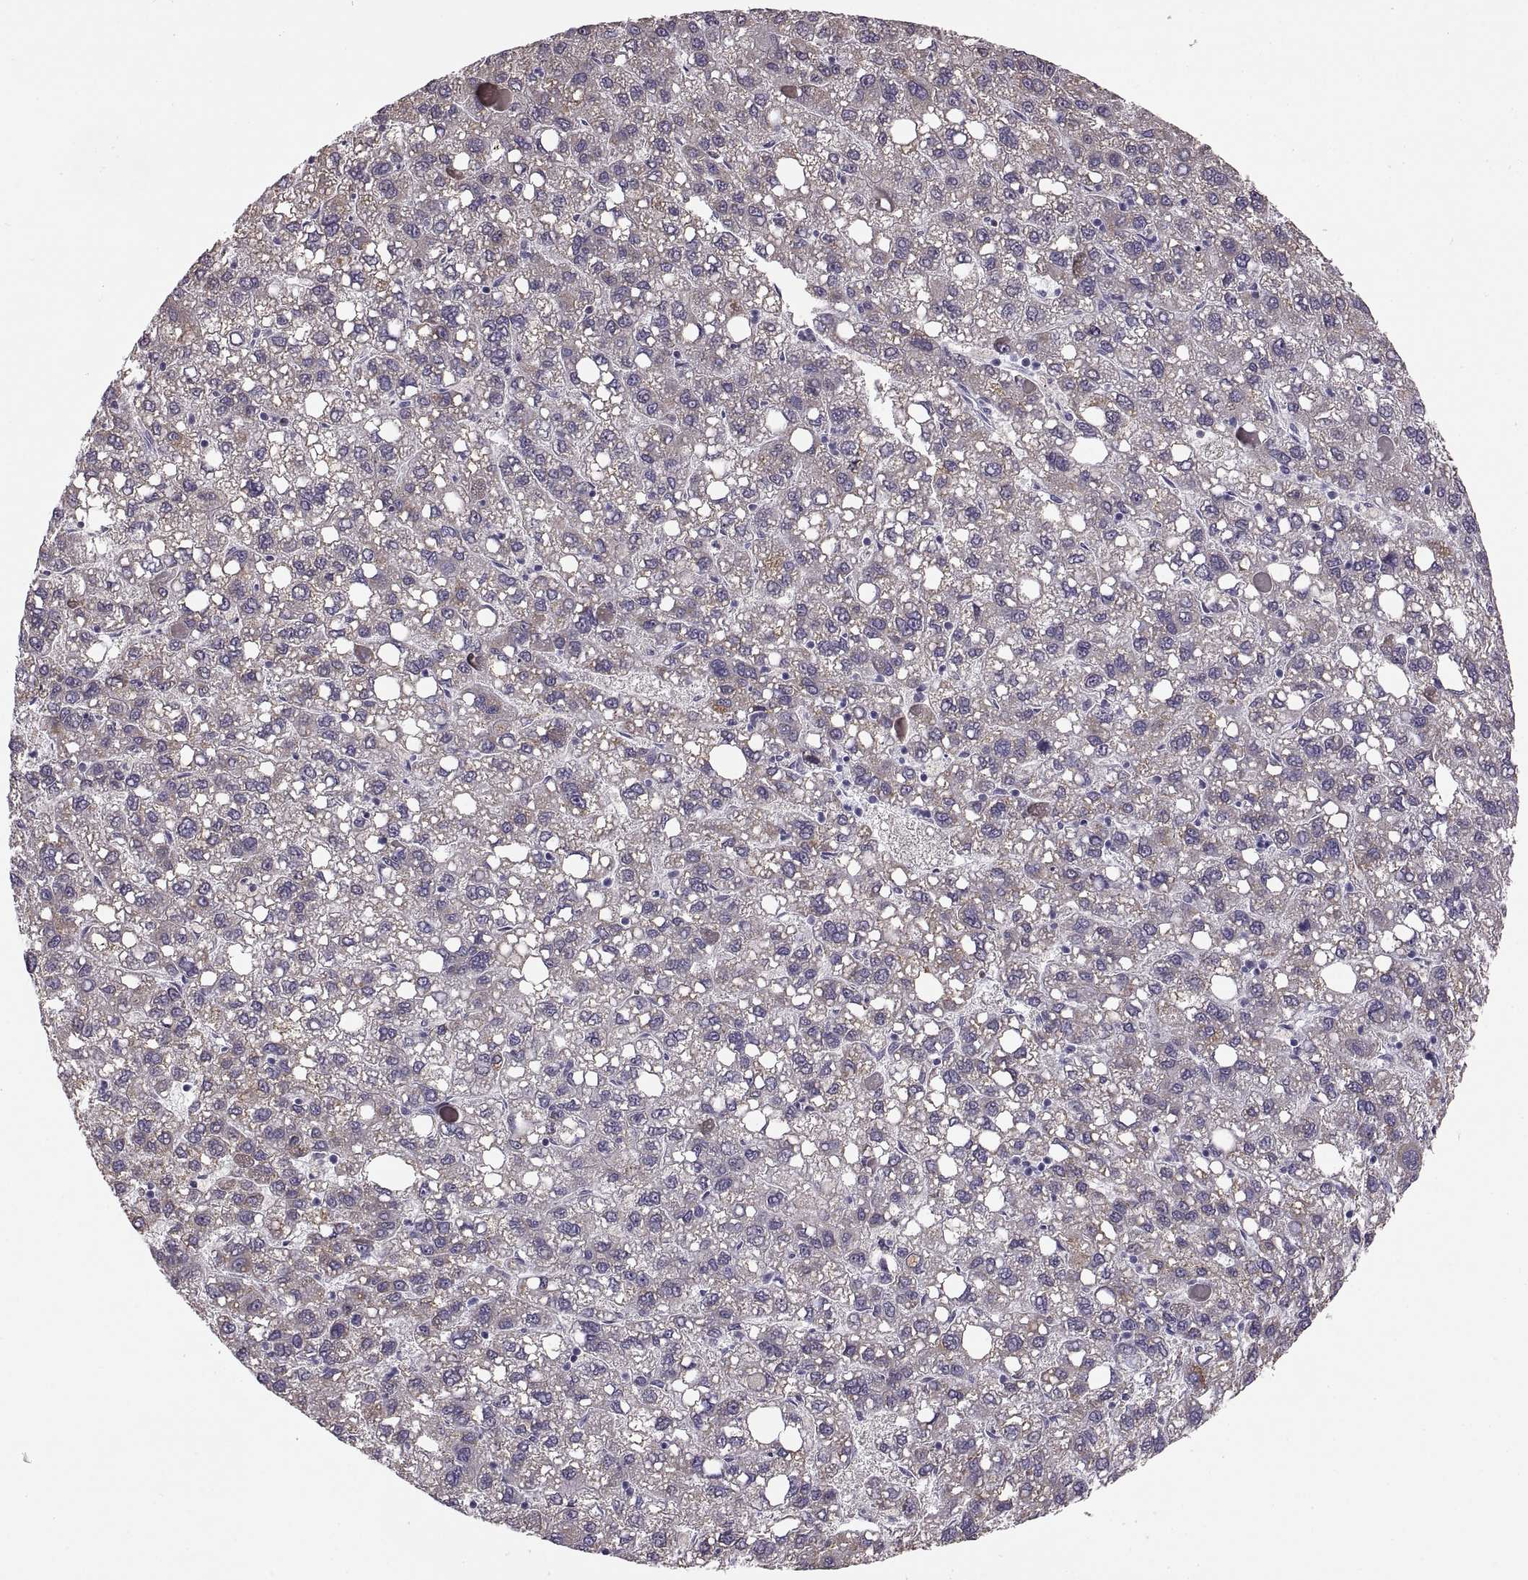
{"staining": {"intensity": "negative", "quantity": "none", "location": "none"}, "tissue": "liver cancer", "cell_type": "Tumor cells", "image_type": "cancer", "snomed": [{"axis": "morphology", "description": "Carcinoma, Hepatocellular, NOS"}, {"axis": "topography", "description": "Liver"}], "caption": "Tumor cells are negative for protein expression in human liver cancer (hepatocellular carcinoma).", "gene": "MAGEB18", "patient": {"sex": "female", "age": 82}}